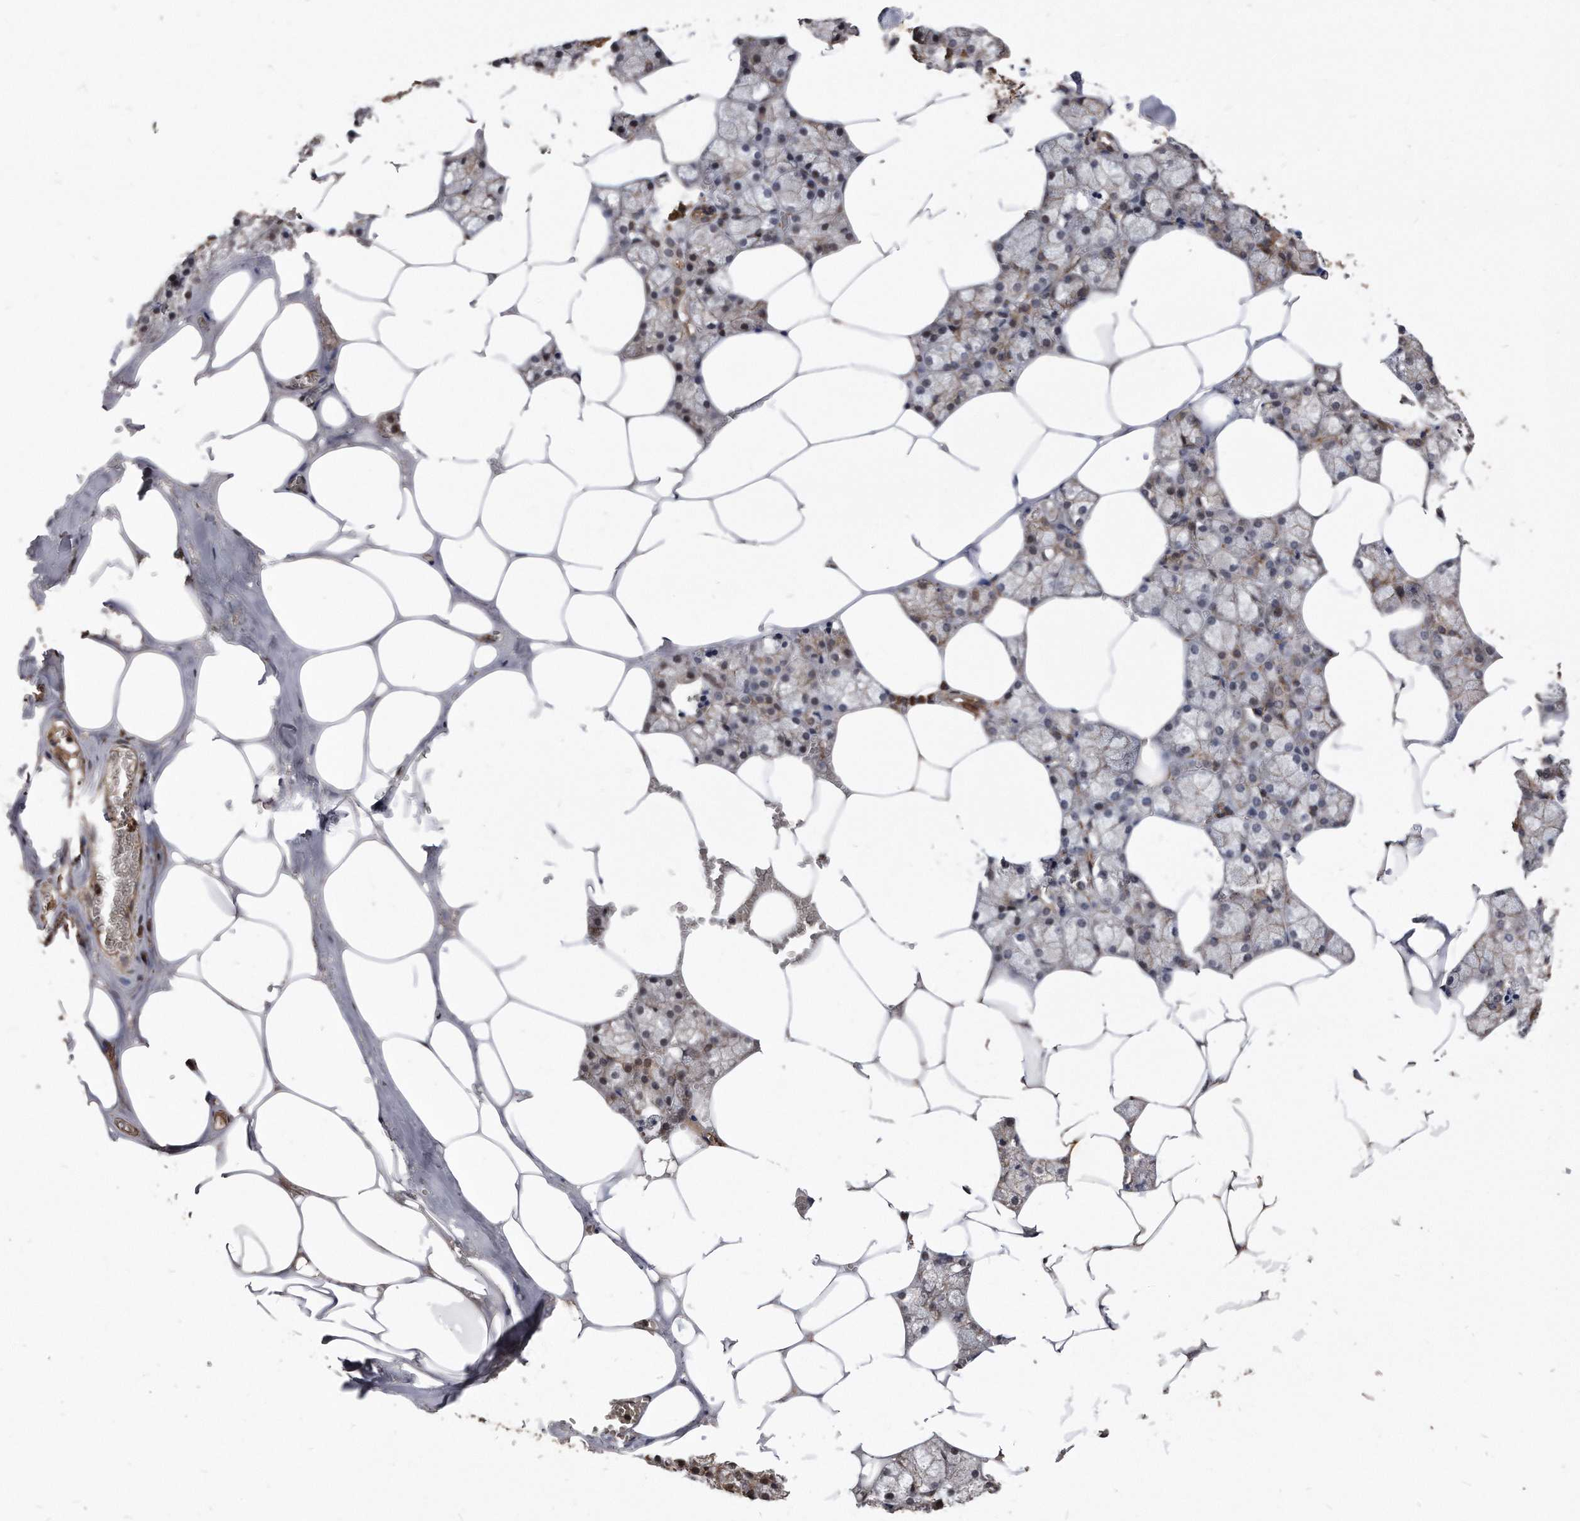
{"staining": {"intensity": "strong", "quantity": "<25%", "location": "cytoplasmic/membranous"}, "tissue": "salivary gland", "cell_type": "Glandular cells", "image_type": "normal", "snomed": [{"axis": "morphology", "description": "Normal tissue, NOS"}, {"axis": "topography", "description": "Salivary gland"}], "caption": "This image exhibits IHC staining of benign human salivary gland, with medium strong cytoplasmic/membranous staining in about <25% of glandular cells.", "gene": "IL20RA", "patient": {"sex": "male", "age": 62}}